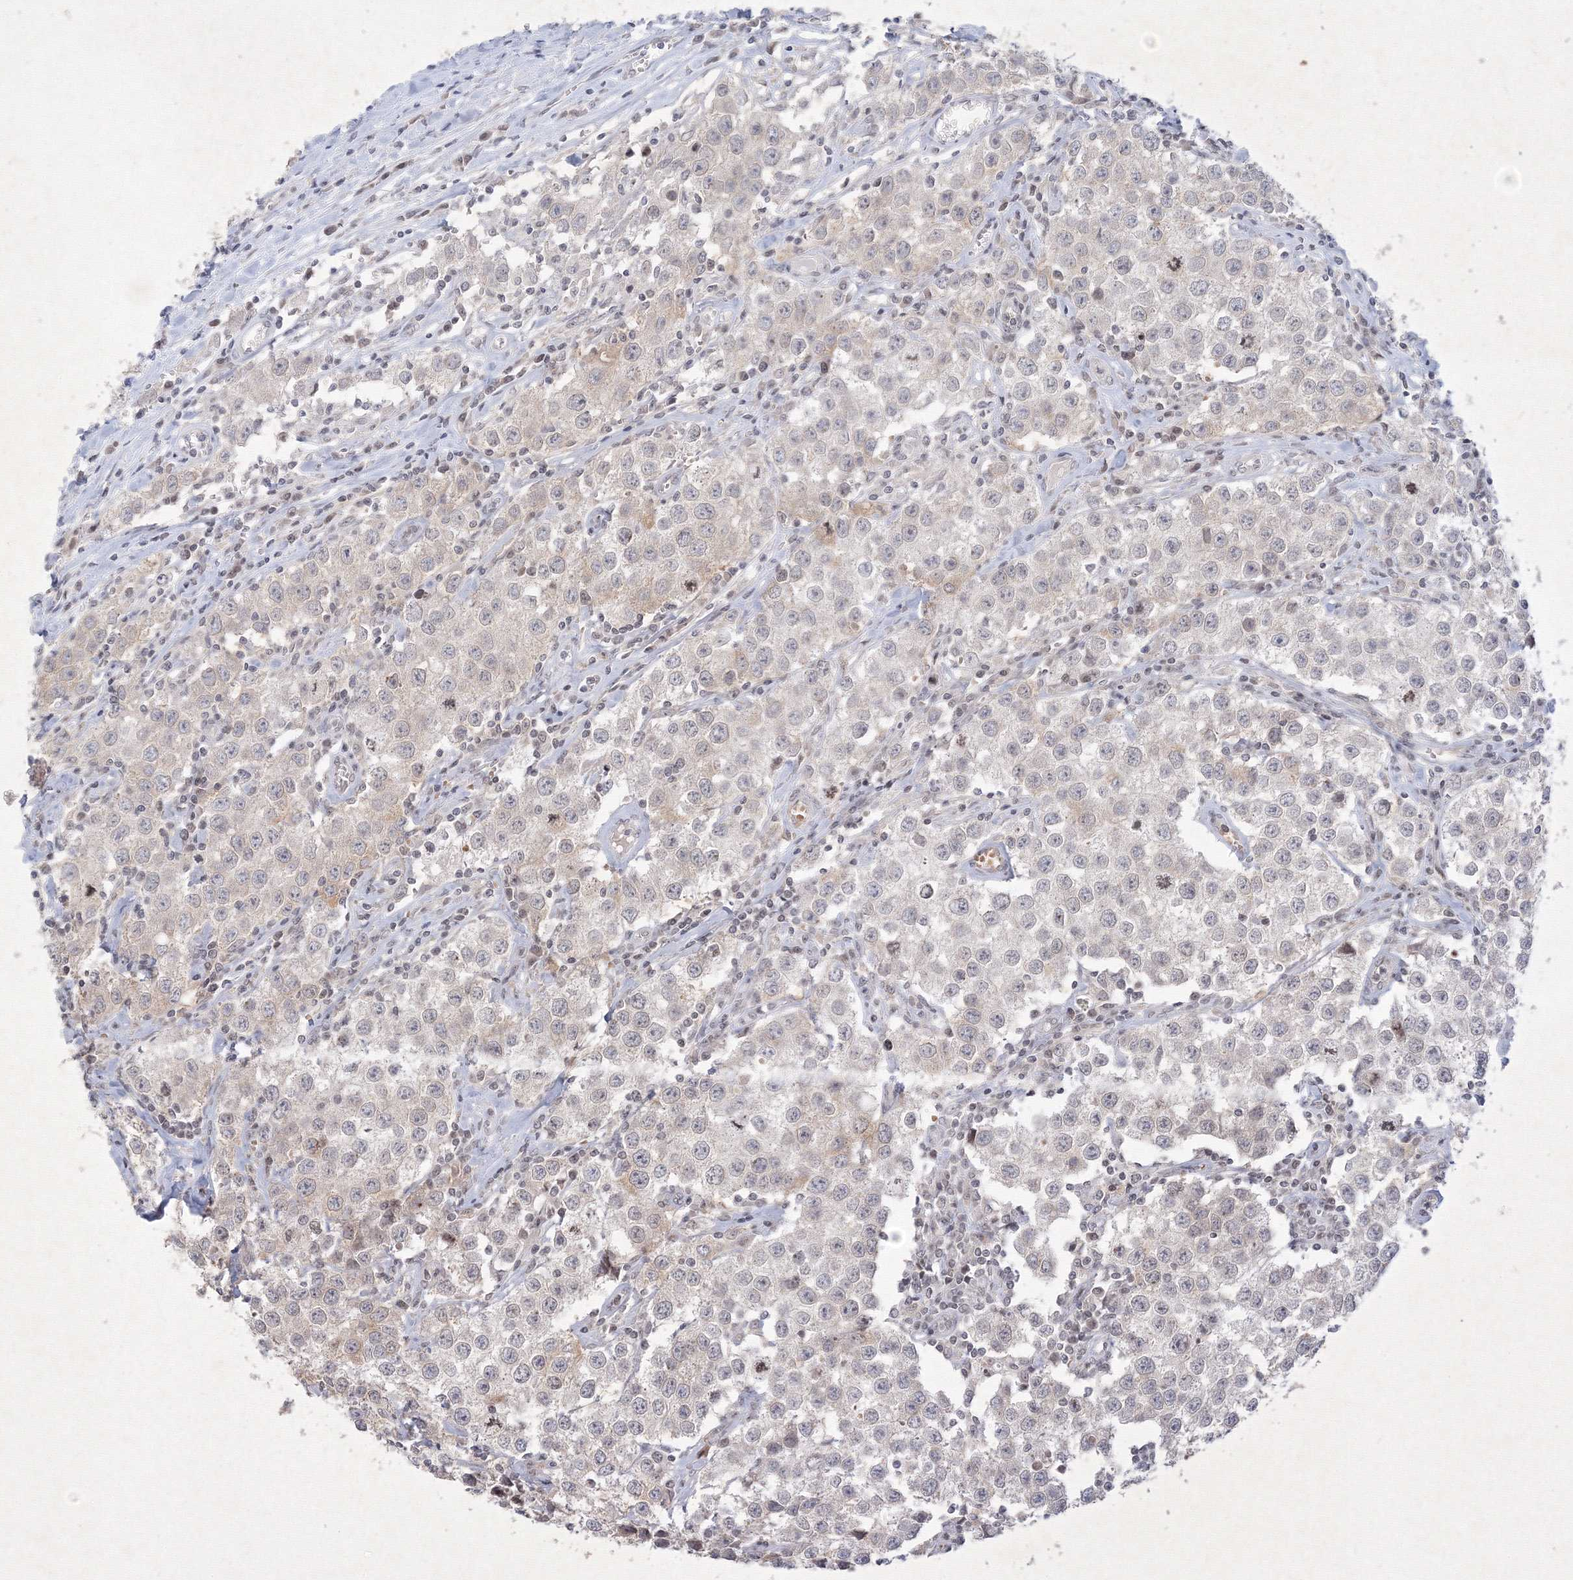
{"staining": {"intensity": "weak", "quantity": "<25%", "location": "nuclear"}, "tissue": "testis cancer", "cell_type": "Tumor cells", "image_type": "cancer", "snomed": [{"axis": "morphology", "description": "Seminoma, NOS"}, {"axis": "morphology", "description": "Carcinoma, Embryonal, NOS"}, {"axis": "topography", "description": "Testis"}], "caption": "The immunohistochemistry (IHC) image has no significant positivity in tumor cells of testis embryonal carcinoma tissue. (Brightfield microscopy of DAB (3,3'-diaminobenzidine) immunohistochemistry at high magnification).", "gene": "NXPE3", "patient": {"sex": "male", "age": 43}}